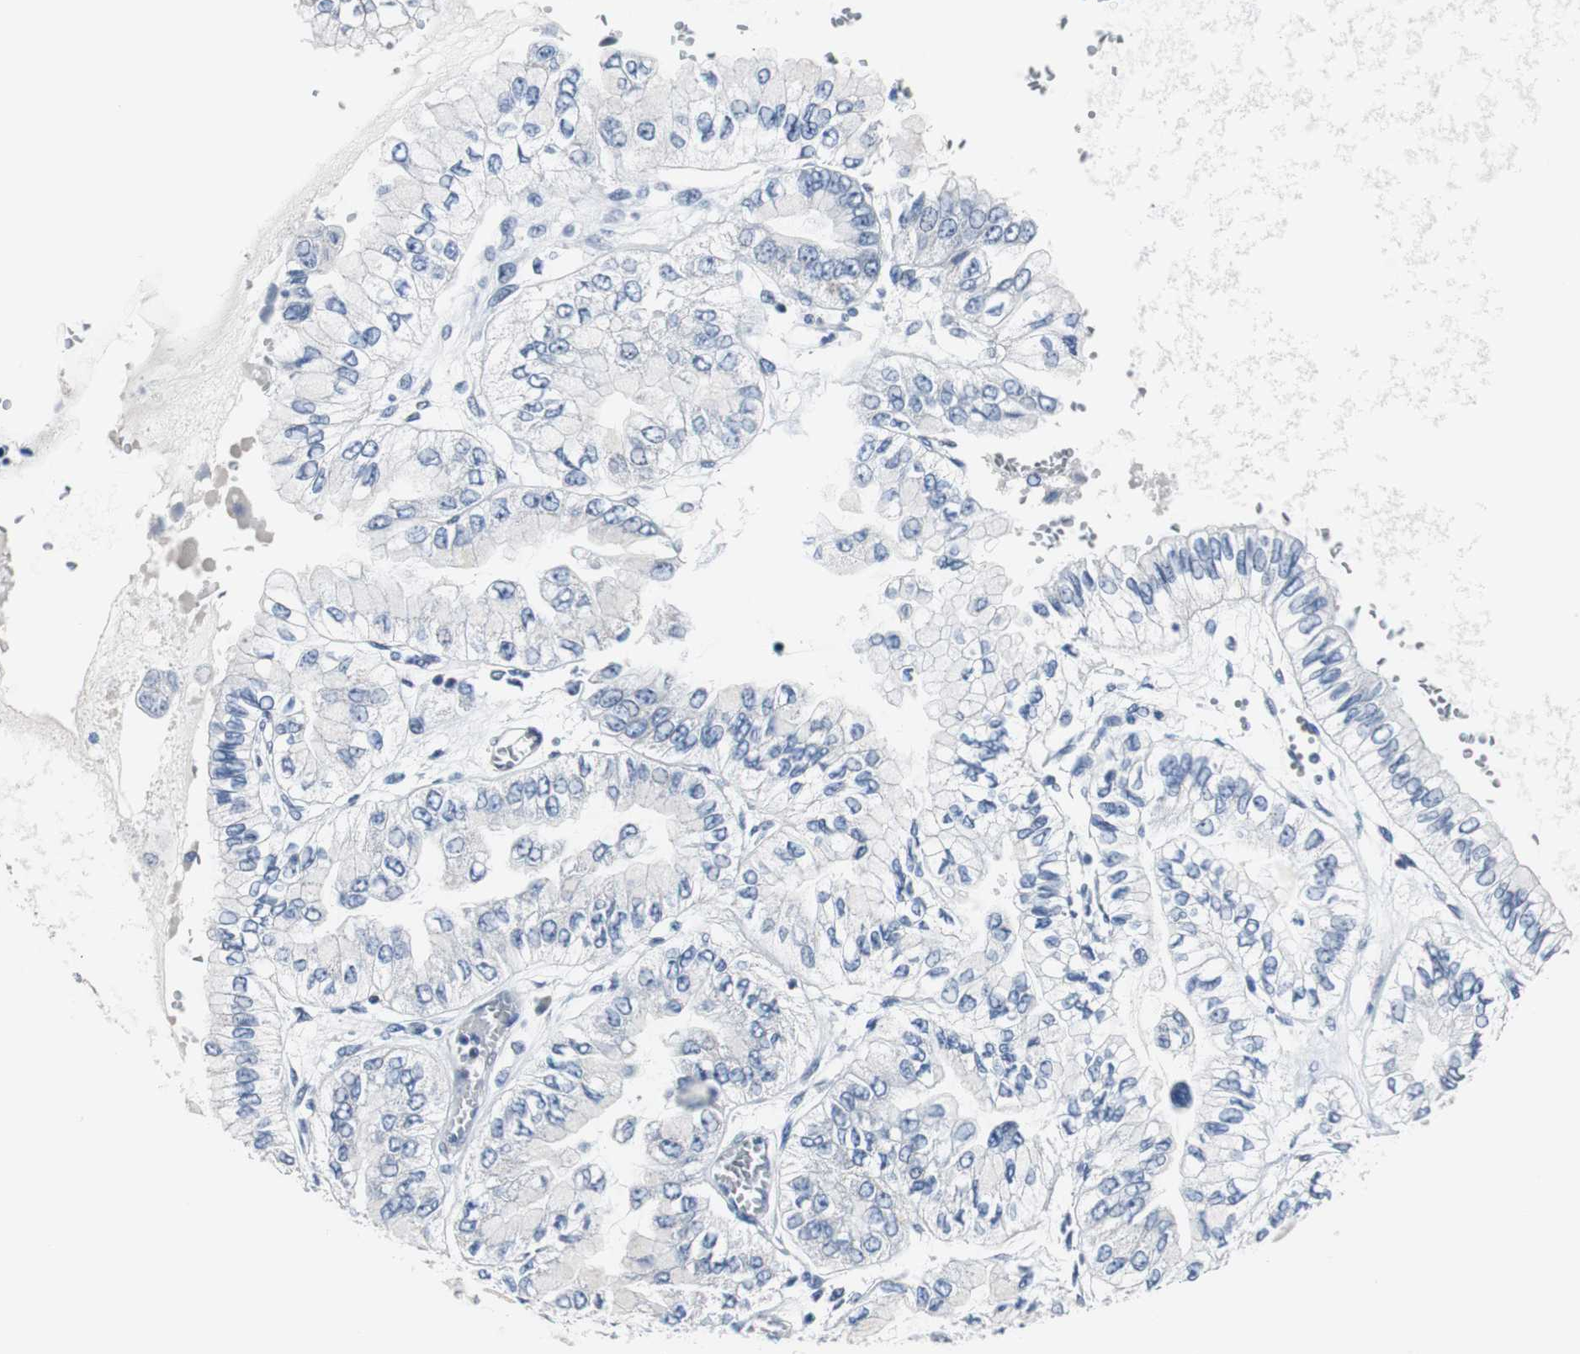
{"staining": {"intensity": "negative", "quantity": "none", "location": "none"}, "tissue": "liver cancer", "cell_type": "Tumor cells", "image_type": "cancer", "snomed": [{"axis": "morphology", "description": "Cholangiocarcinoma"}, {"axis": "topography", "description": "Liver"}], "caption": "High power microscopy histopathology image of an immunohistochemistry (IHC) image of cholangiocarcinoma (liver), revealing no significant expression in tumor cells.", "gene": "ZHX2", "patient": {"sex": "female", "age": 79}}